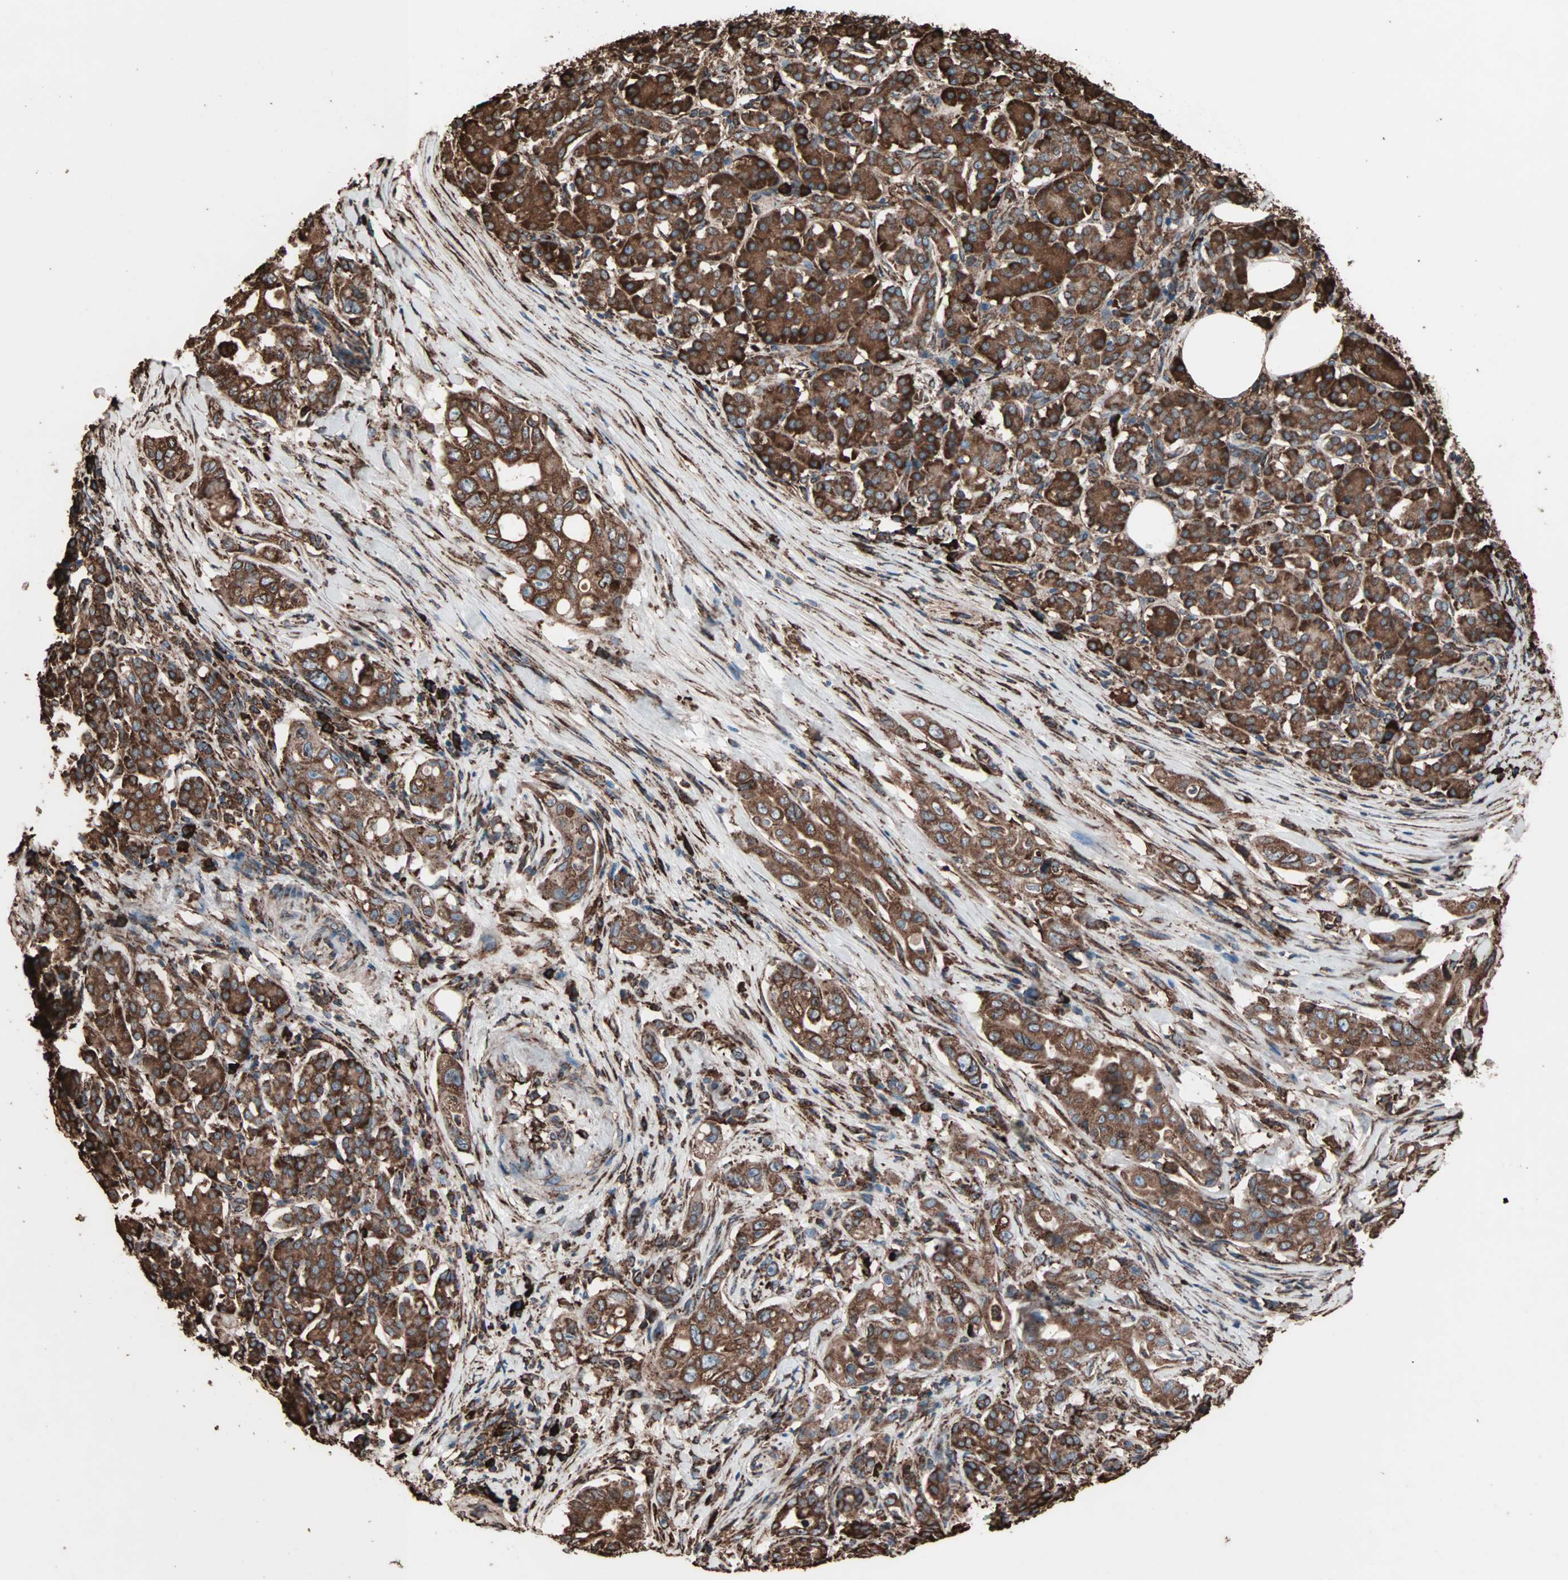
{"staining": {"intensity": "strong", "quantity": ">75%", "location": "cytoplasmic/membranous"}, "tissue": "pancreatic cancer", "cell_type": "Tumor cells", "image_type": "cancer", "snomed": [{"axis": "morphology", "description": "Normal tissue, NOS"}, {"axis": "topography", "description": "Pancreas"}], "caption": "Immunohistochemical staining of human pancreatic cancer reveals high levels of strong cytoplasmic/membranous protein staining in about >75% of tumor cells.", "gene": "HSP90B1", "patient": {"sex": "male", "age": 42}}